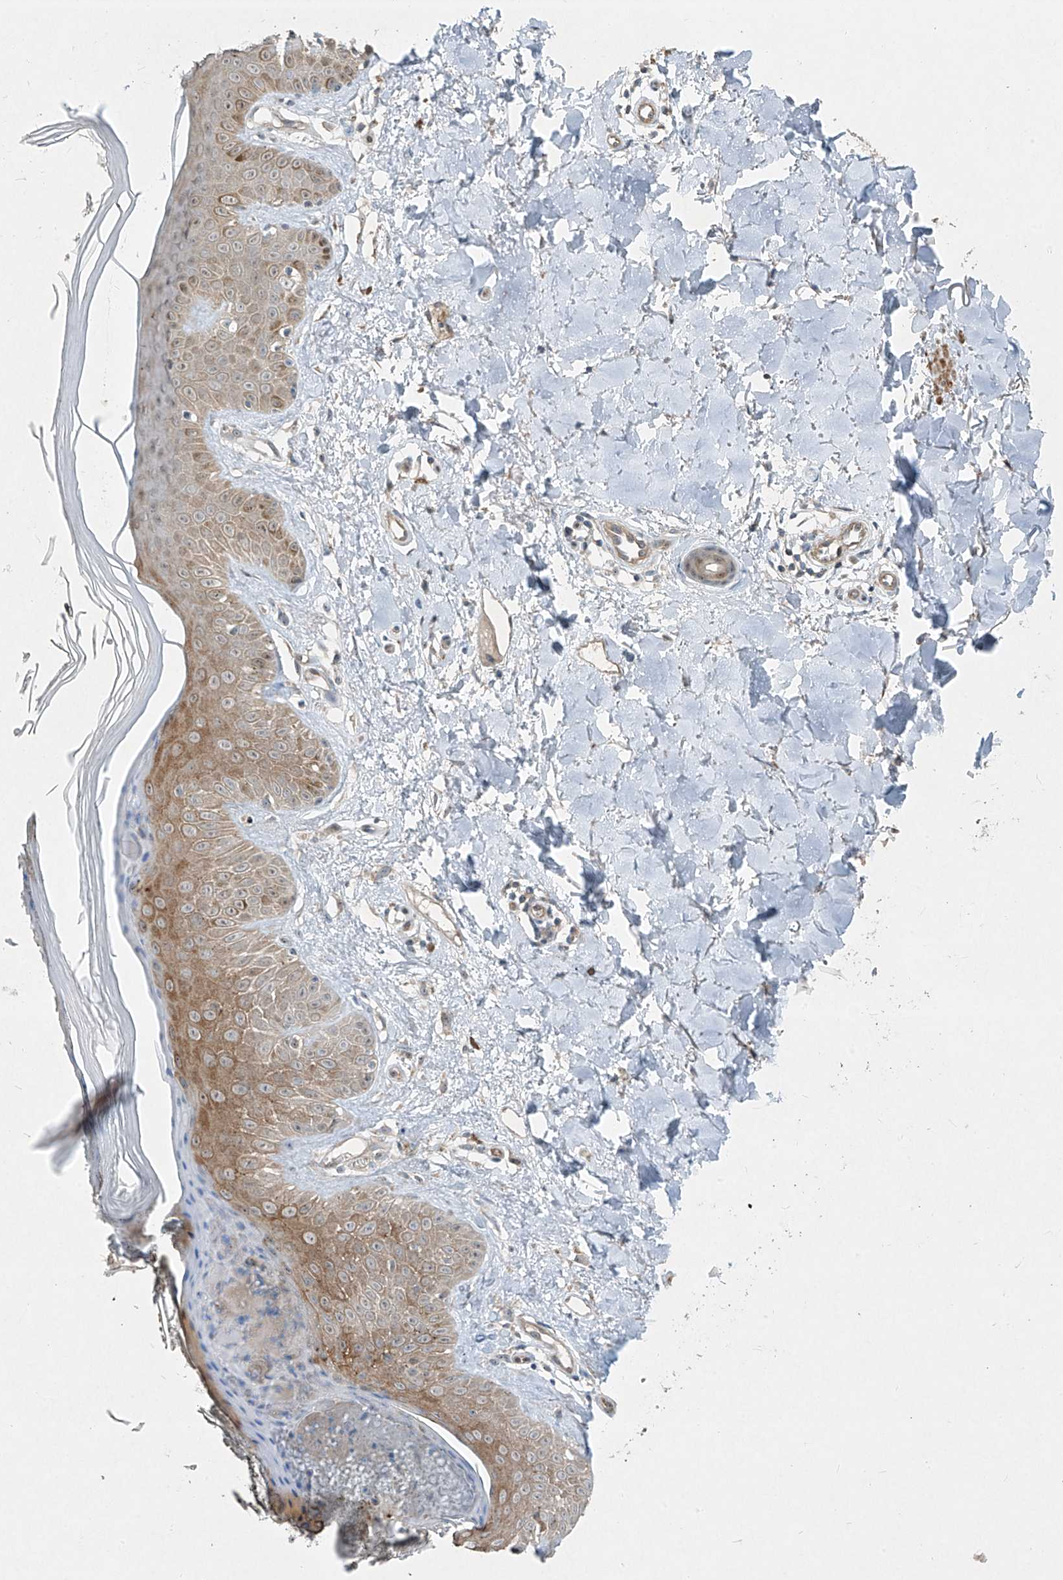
{"staining": {"intensity": "weak", "quantity": ">75%", "location": "cytoplasmic/membranous"}, "tissue": "skin", "cell_type": "Fibroblasts", "image_type": "normal", "snomed": [{"axis": "morphology", "description": "Normal tissue, NOS"}, {"axis": "topography", "description": "Skin"}], "caption": "This photomicrograph displays benign skin stained with immunohistochemistry to label a protein in brown. The cytoplasmic/membranous of fibroblasts show weak positivity for the protein. Nuclei are counter-stained blue.", "gene": "PPCS", "patient": {"sex": "female", "age": 64}}